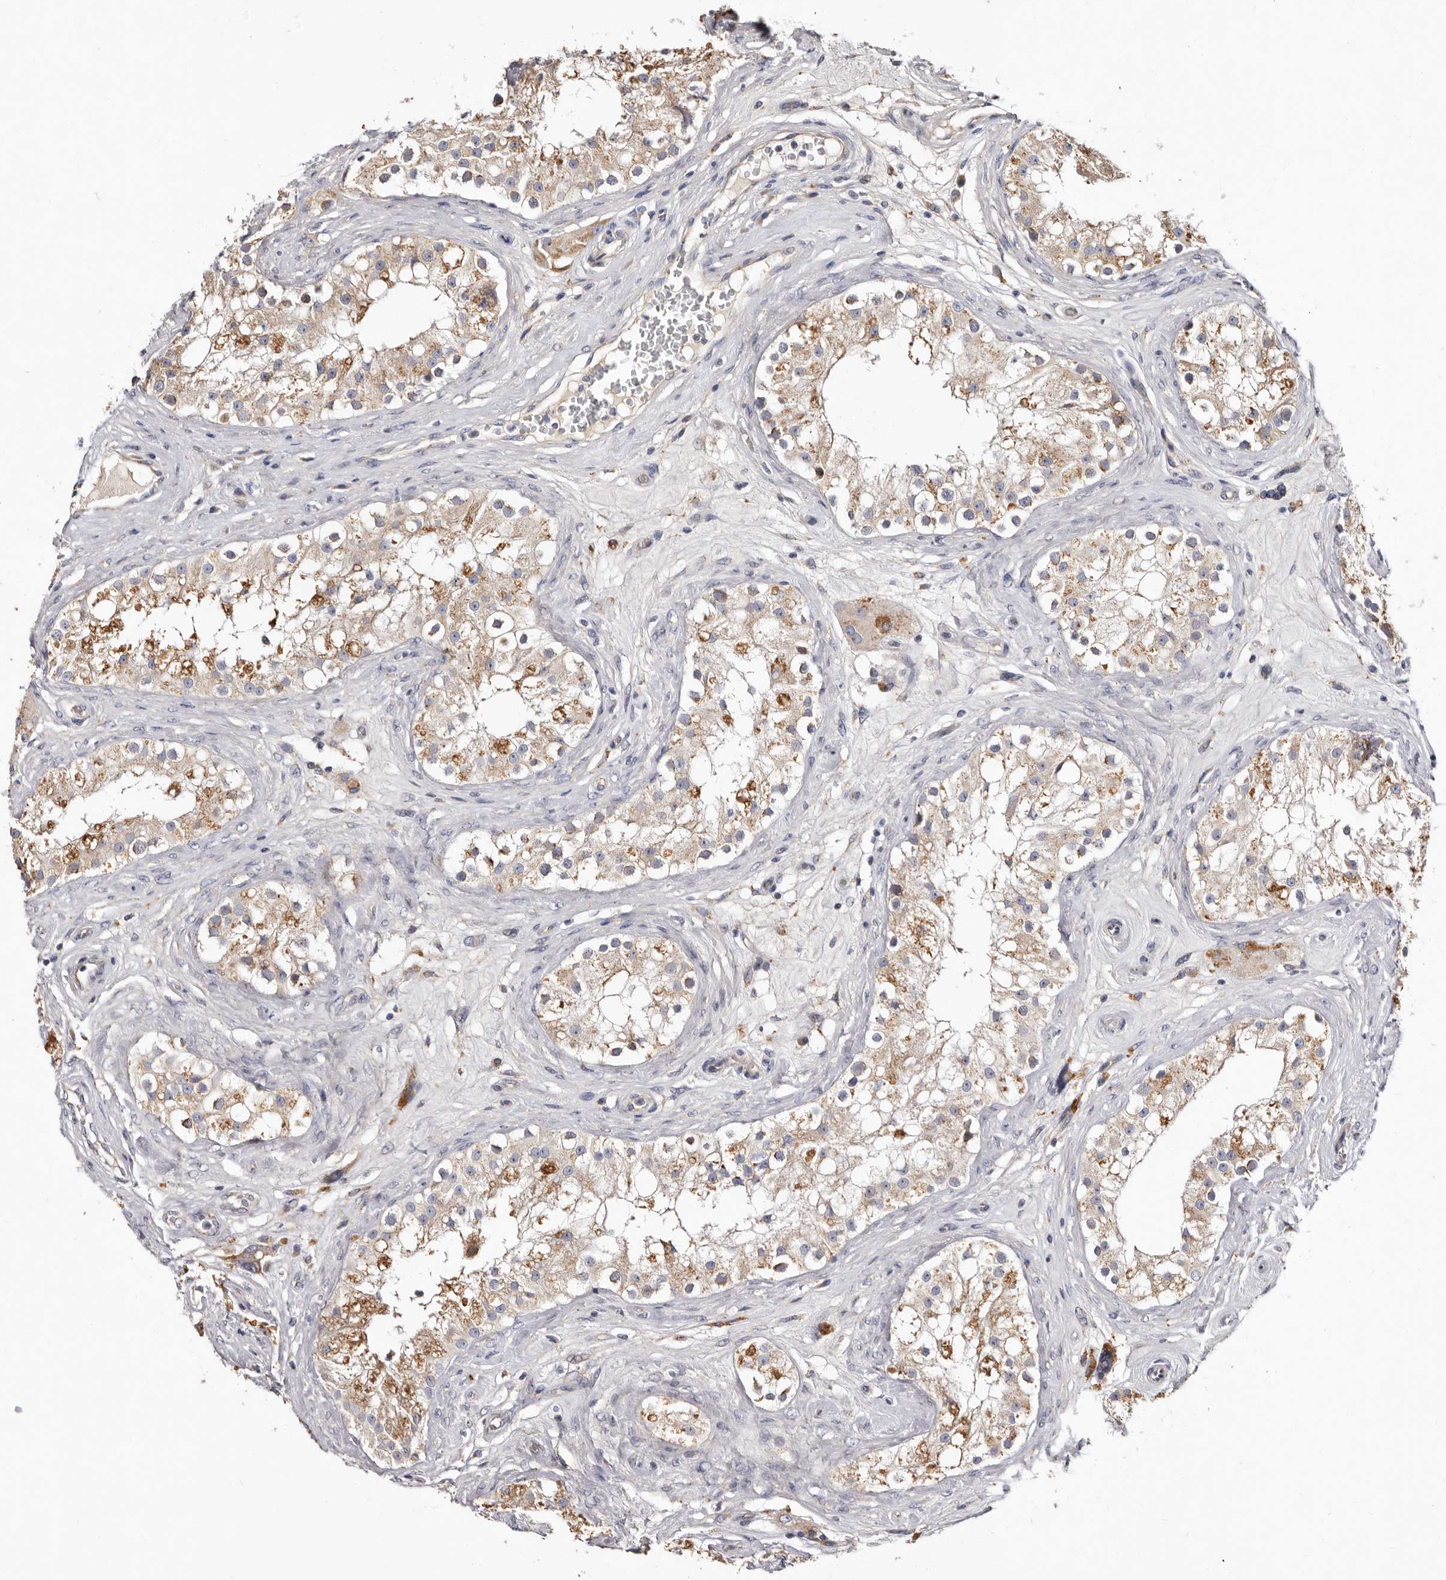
{"staining": {"intensity": "moderate", "quantity": ">75%", "location": "cytoplasmic/membranous"}, "tissue": "testis", "cell_type": "Cells in seminiferous ducts", "image_type": "normal", "snomed": [{"axis": "morphology", "description": "Normal tissue, NOS"}, {"axis": "topography", "description": "Testis"}], "caption": "High-power microscopy captured an immunohistochemistry (IHC) micrograph of benign testis, revealing moderate cytoplasmic/membranous expression in about >75% of cells in seminiferous ducts.", "gene": "ASIC5", "patient": {"sex": "male", "age": 84}}